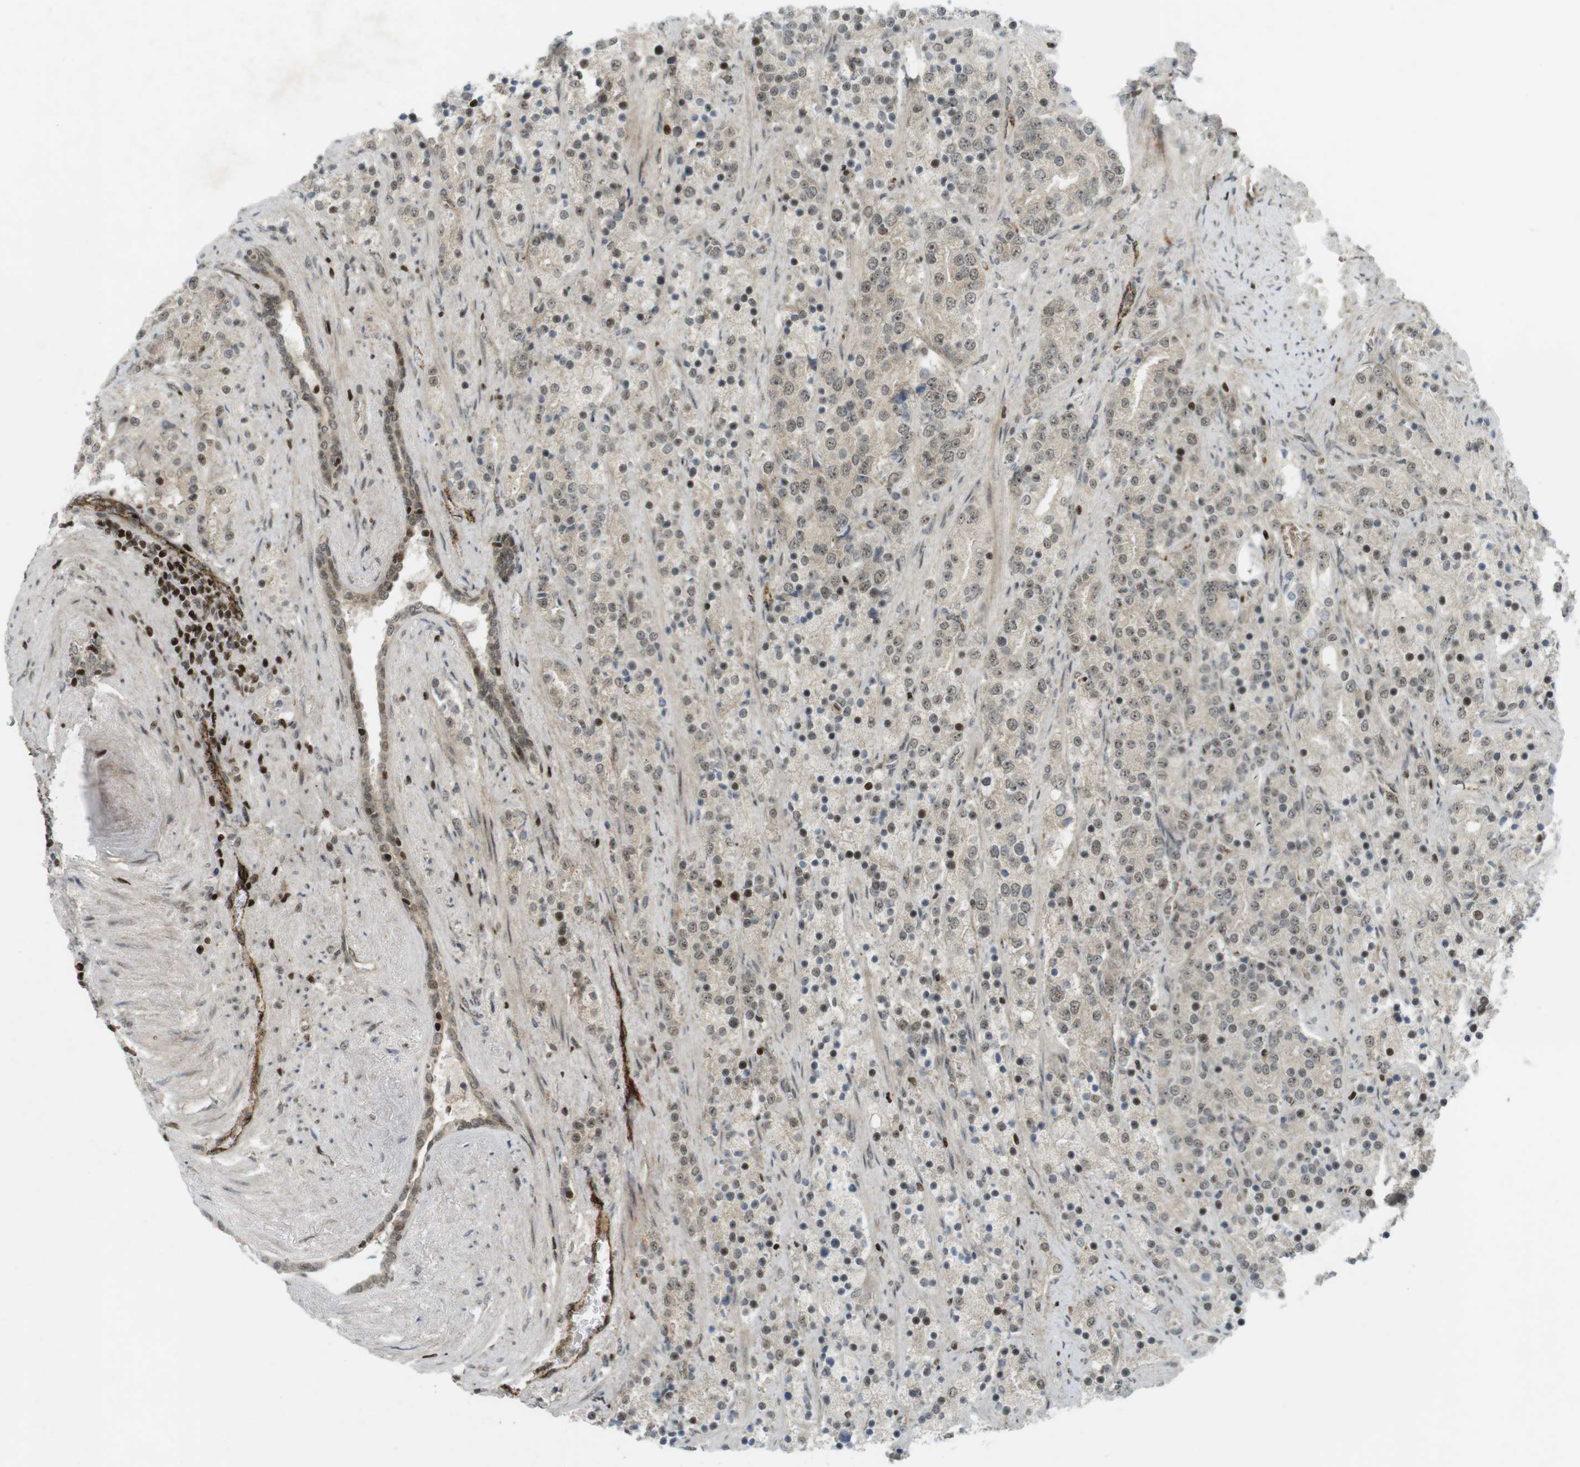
{"staining": {"intensity": "weak", "quantity": ">75%", "location": "cytoplasmic/membranous,nuclear"}, "tissue": "prostate cancer", "cell_type": "Tumor cells", "image_type": "cancer", "snomed": [{"axis": "morphology", "description": "Adenocarcinoma, High grade"}, {"axis": "topography", "description": "Prostate"}], "caption": "Immunohistochemical staining of high-grade adenocarcinoma (prostate) reveals weak cytoplasmic/membranous and nuclear protein expression in about >75% of tumor cells. The staining was performed using DAB, with brown indicating positive protein expression. Nuclei are stained blue with hematoxylin.", "gene": "PPP1R13B", "patient": {"sex": "male", "age": 71}}